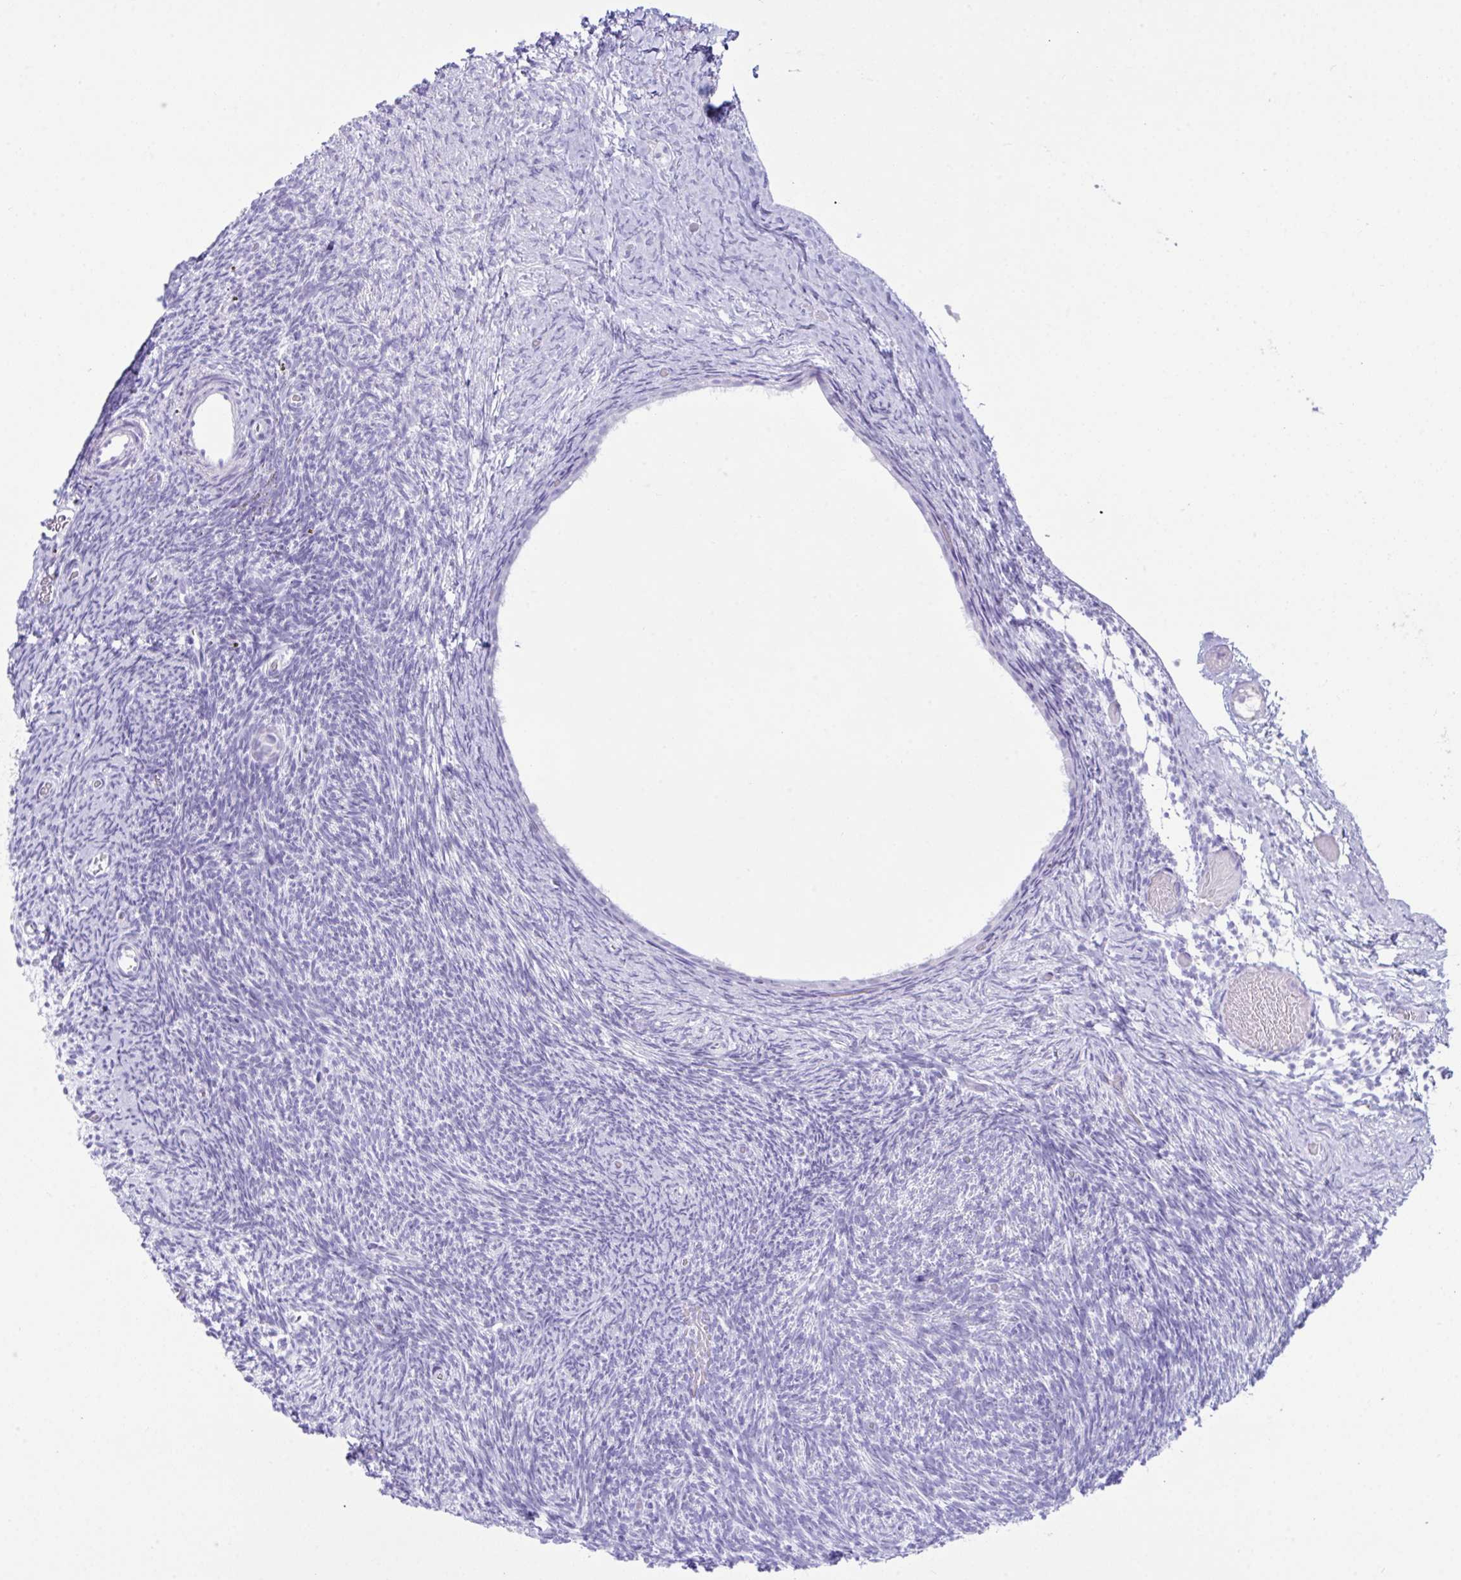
{"staining": {"intensity": "negative", "quantity": "none", "location": "none"}, "tissue": "ovary", "cell_type": "Follicle cells", "image_type": "normal", "snomed": [{"axis": "morphology", "description": "Normal tissue, NOS"}, {"axis": "topography", "description": "Ovary"}], "caption": "Immunohistochemistry of normal human ovary exhibits no positivity in follicle cells. (DAB (3,3'-diaminobenzidine) immunohistochemistry (IHC) visualized using brightfield microscopy, high magnification).", "gene": "PSCA", "patient": {"sex": "female", "age": 39}}